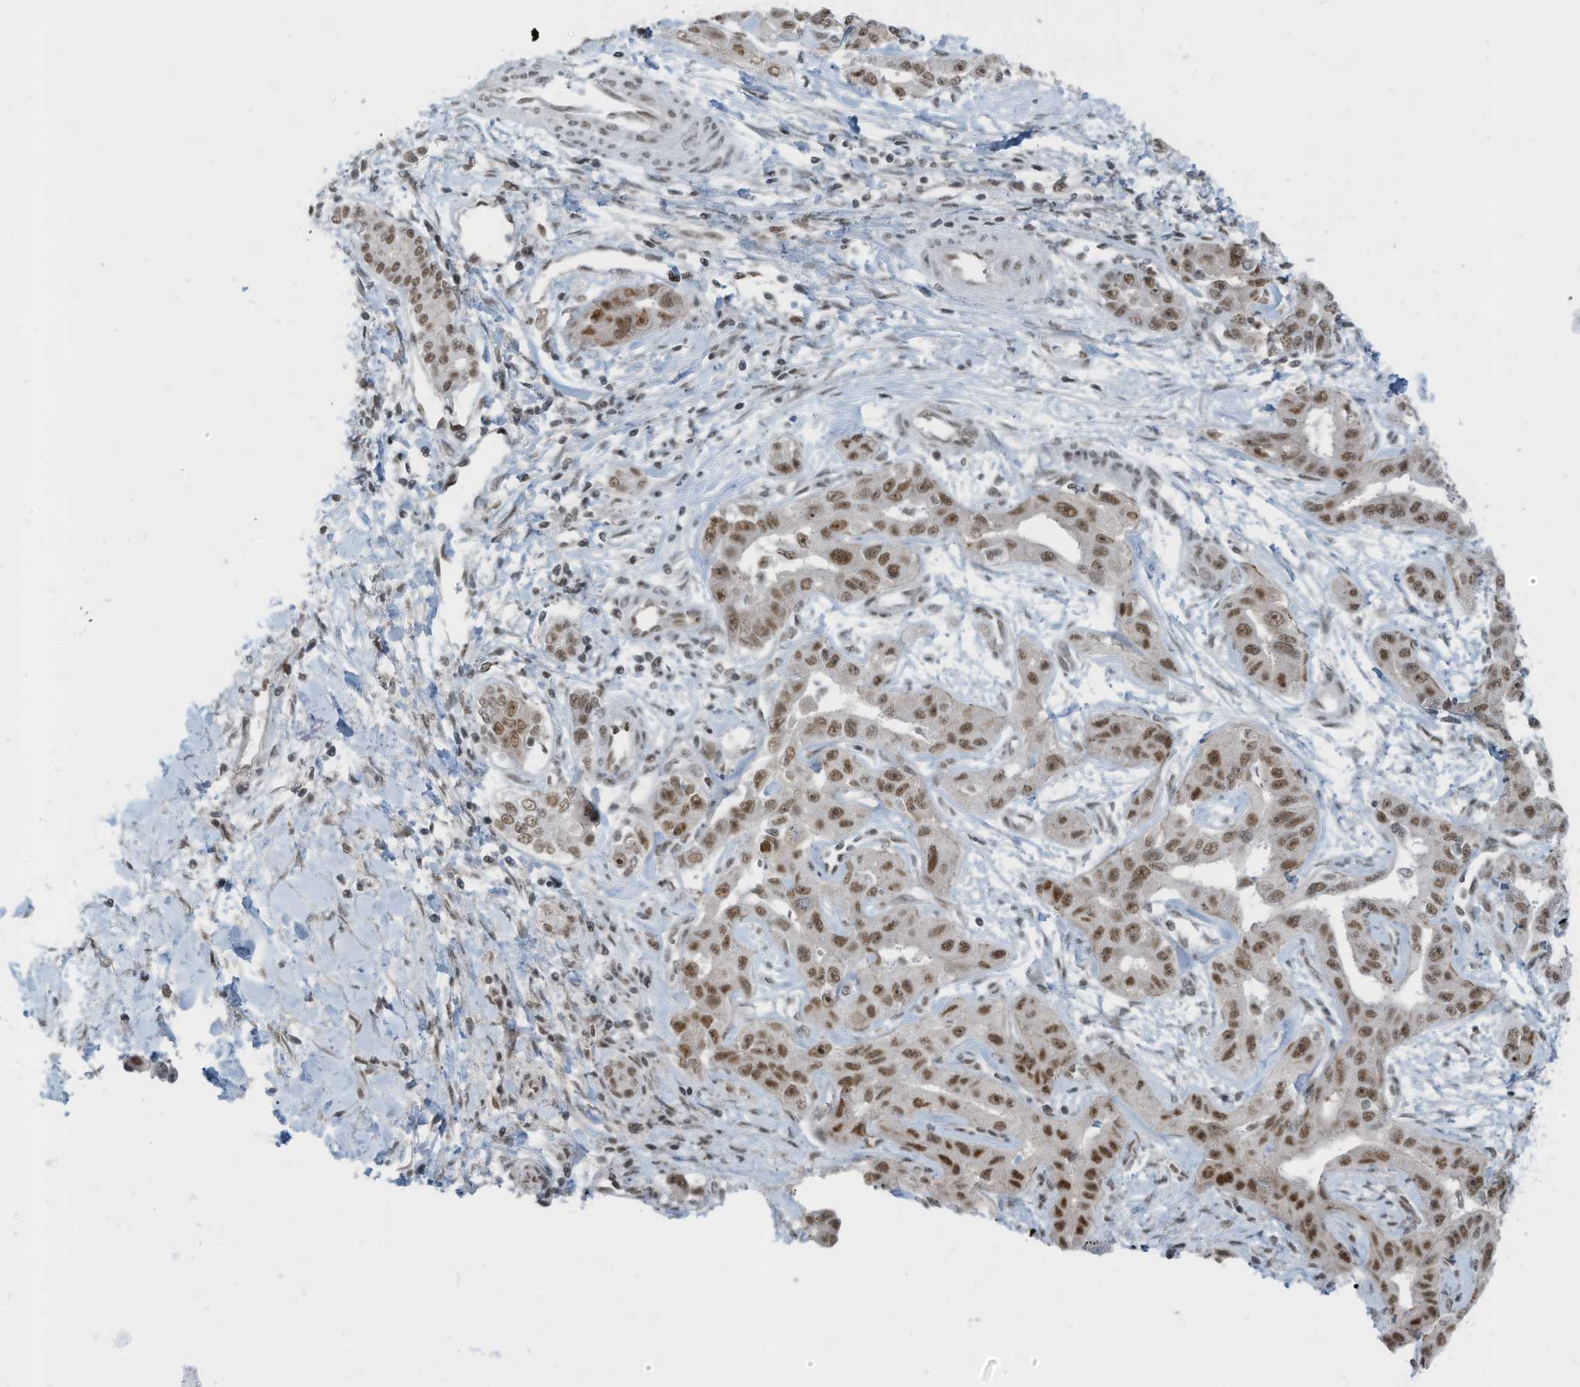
{"staining": {"intensity": "moderate", "quantity": ">75%", "location": "nuclear"}, "tissue": "liver cancer", "cell_type": "Tumor cells", "image_type": "cancer", "snomed": [{"axis": "morphology", "description": "Cholangiocarcinoma"}, {"axis": "topography", "description": "Liver"}], "caption": "A micrograph of cholangiocarcinoma (liver) stained for a protein reveals moderate nuclear brown staining in tumor cells. The staining was performed using DAB, with brown indicating positive protein expression. Nuclei are stained blue with hematoxylin.", "gene": "WRNIP1", "patient": {"sex": "male", "age": 59}}